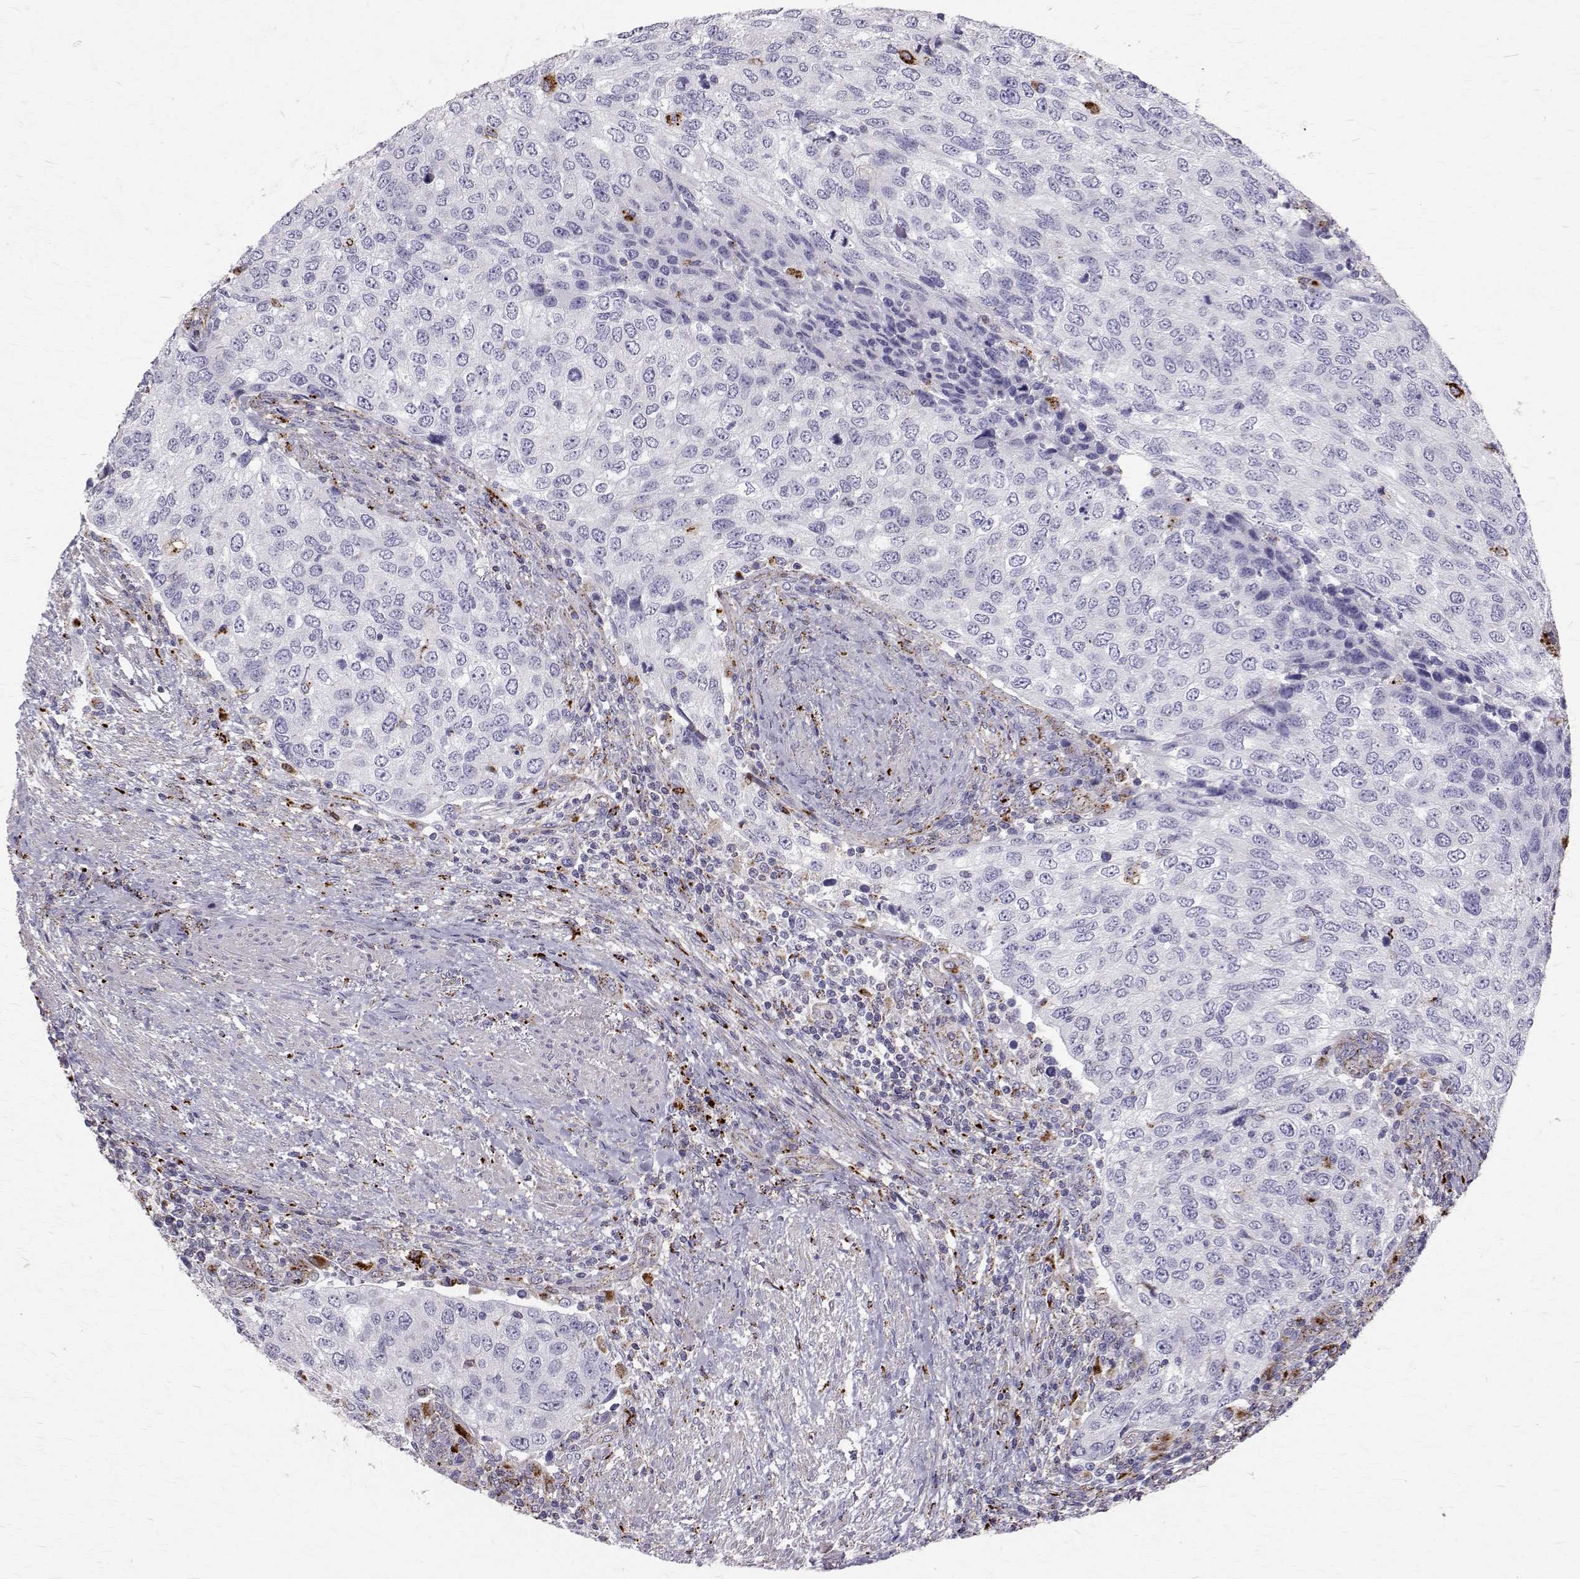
{"staining": {"intensity": "negative", "quantity": "none", "location": "none"}, "tissue": "urothelial cancer", "cell_type": "Tumor cells", "image_type": "cancer", "snomed": [{"axis": "morphology", "description": "Urothelial carcinoma, High grade"}, {"axis": "topography", "description": "Urinary bladder"}], "caption": "Immunohistochemistry micrograph of human urothelial carcinoma (high-grade) stained for a protein (brown), which reveals no positivity in tumor cells.", "gene": "TPP1", "patient": {"sex": "female", "age": 78}}